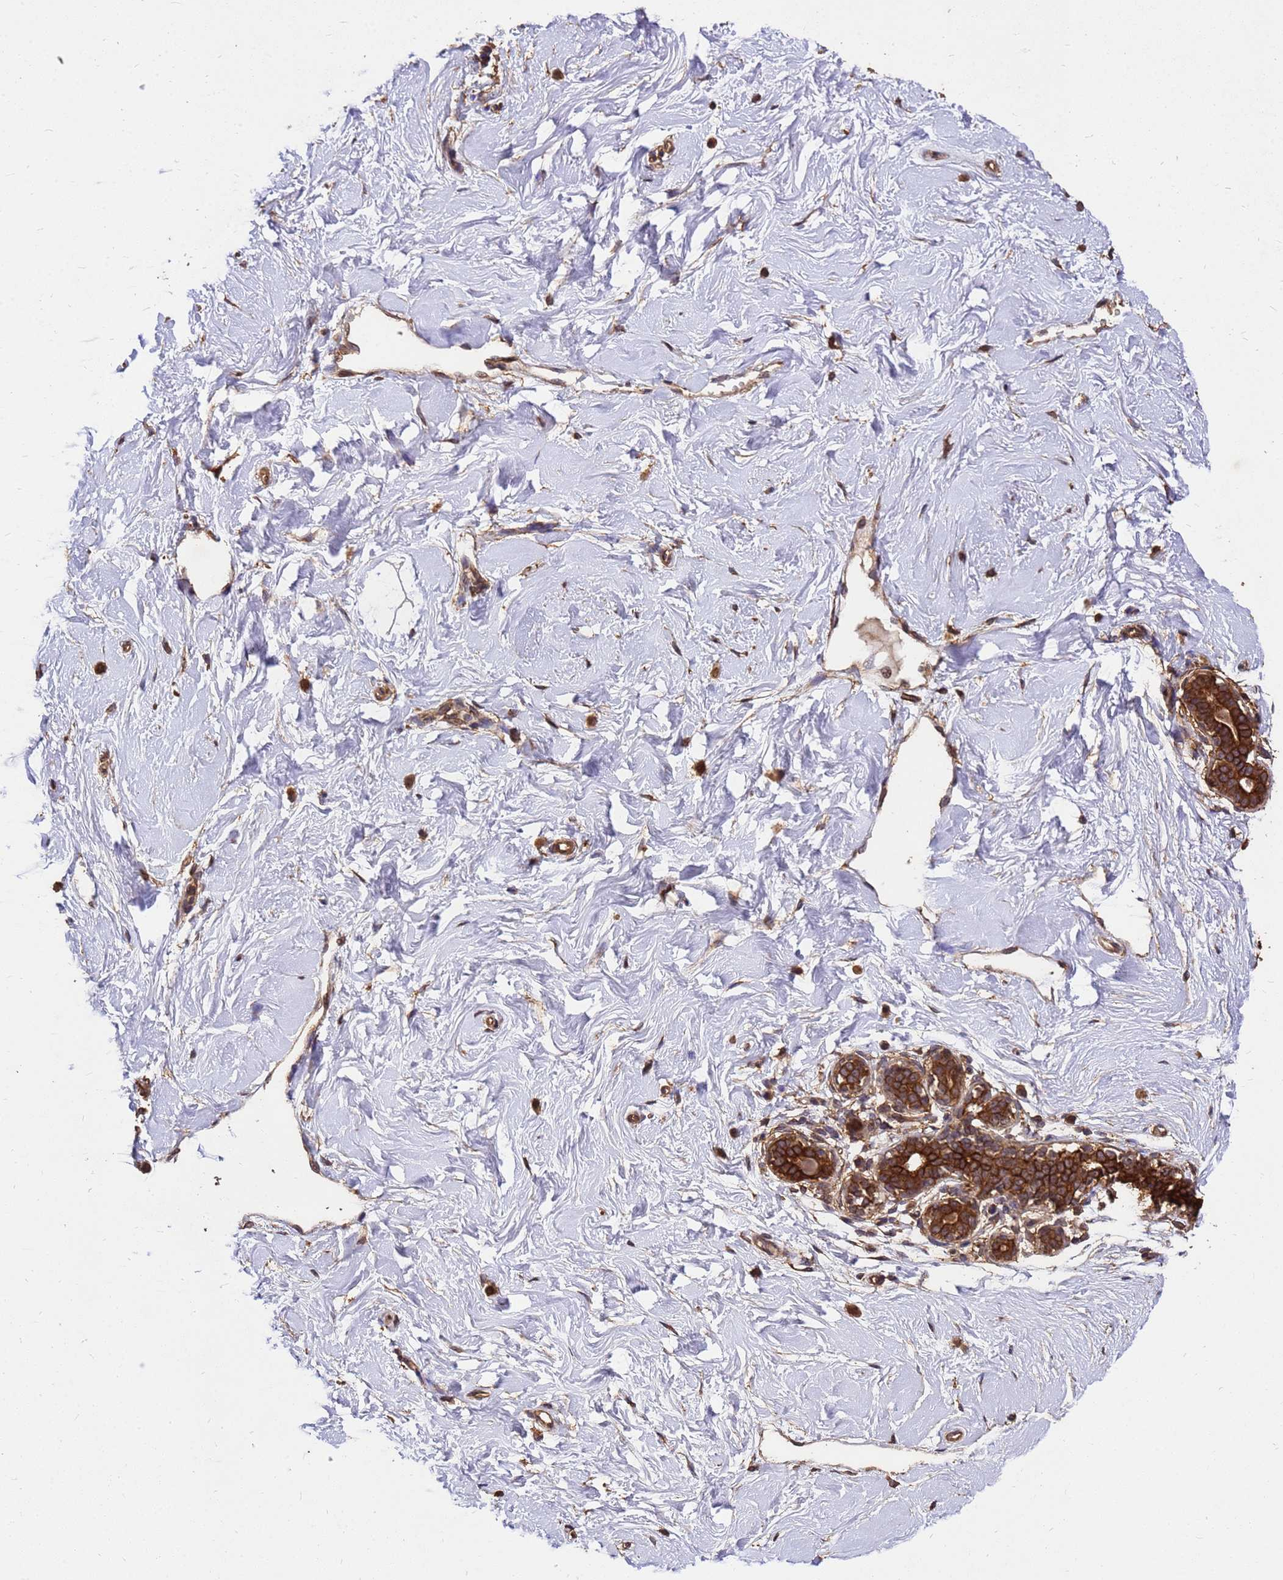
{"staining": {"intensity": "moderate", "quantity": "<25%", "location": "cytoplasmic/membranous"}, "tissue": "breast", "cell_type": "Adipocytes", "image_type": "normal", "snomed": [{"axis": "morphology", "description": "Normal tissue, NOS"}, {"axis": "morphology", "description": "Adenoma, NOS"}, {"axis": "topography", "description": "Breast"}], "caption": "Moderate cytoplasmic/membranous positivity for a protein is present in approximately <25% of adipocytes of unremarkable breast using immunohistochemistry.", "gene": "ZNF618", "patient": {"sex": "female", "age": 23}}